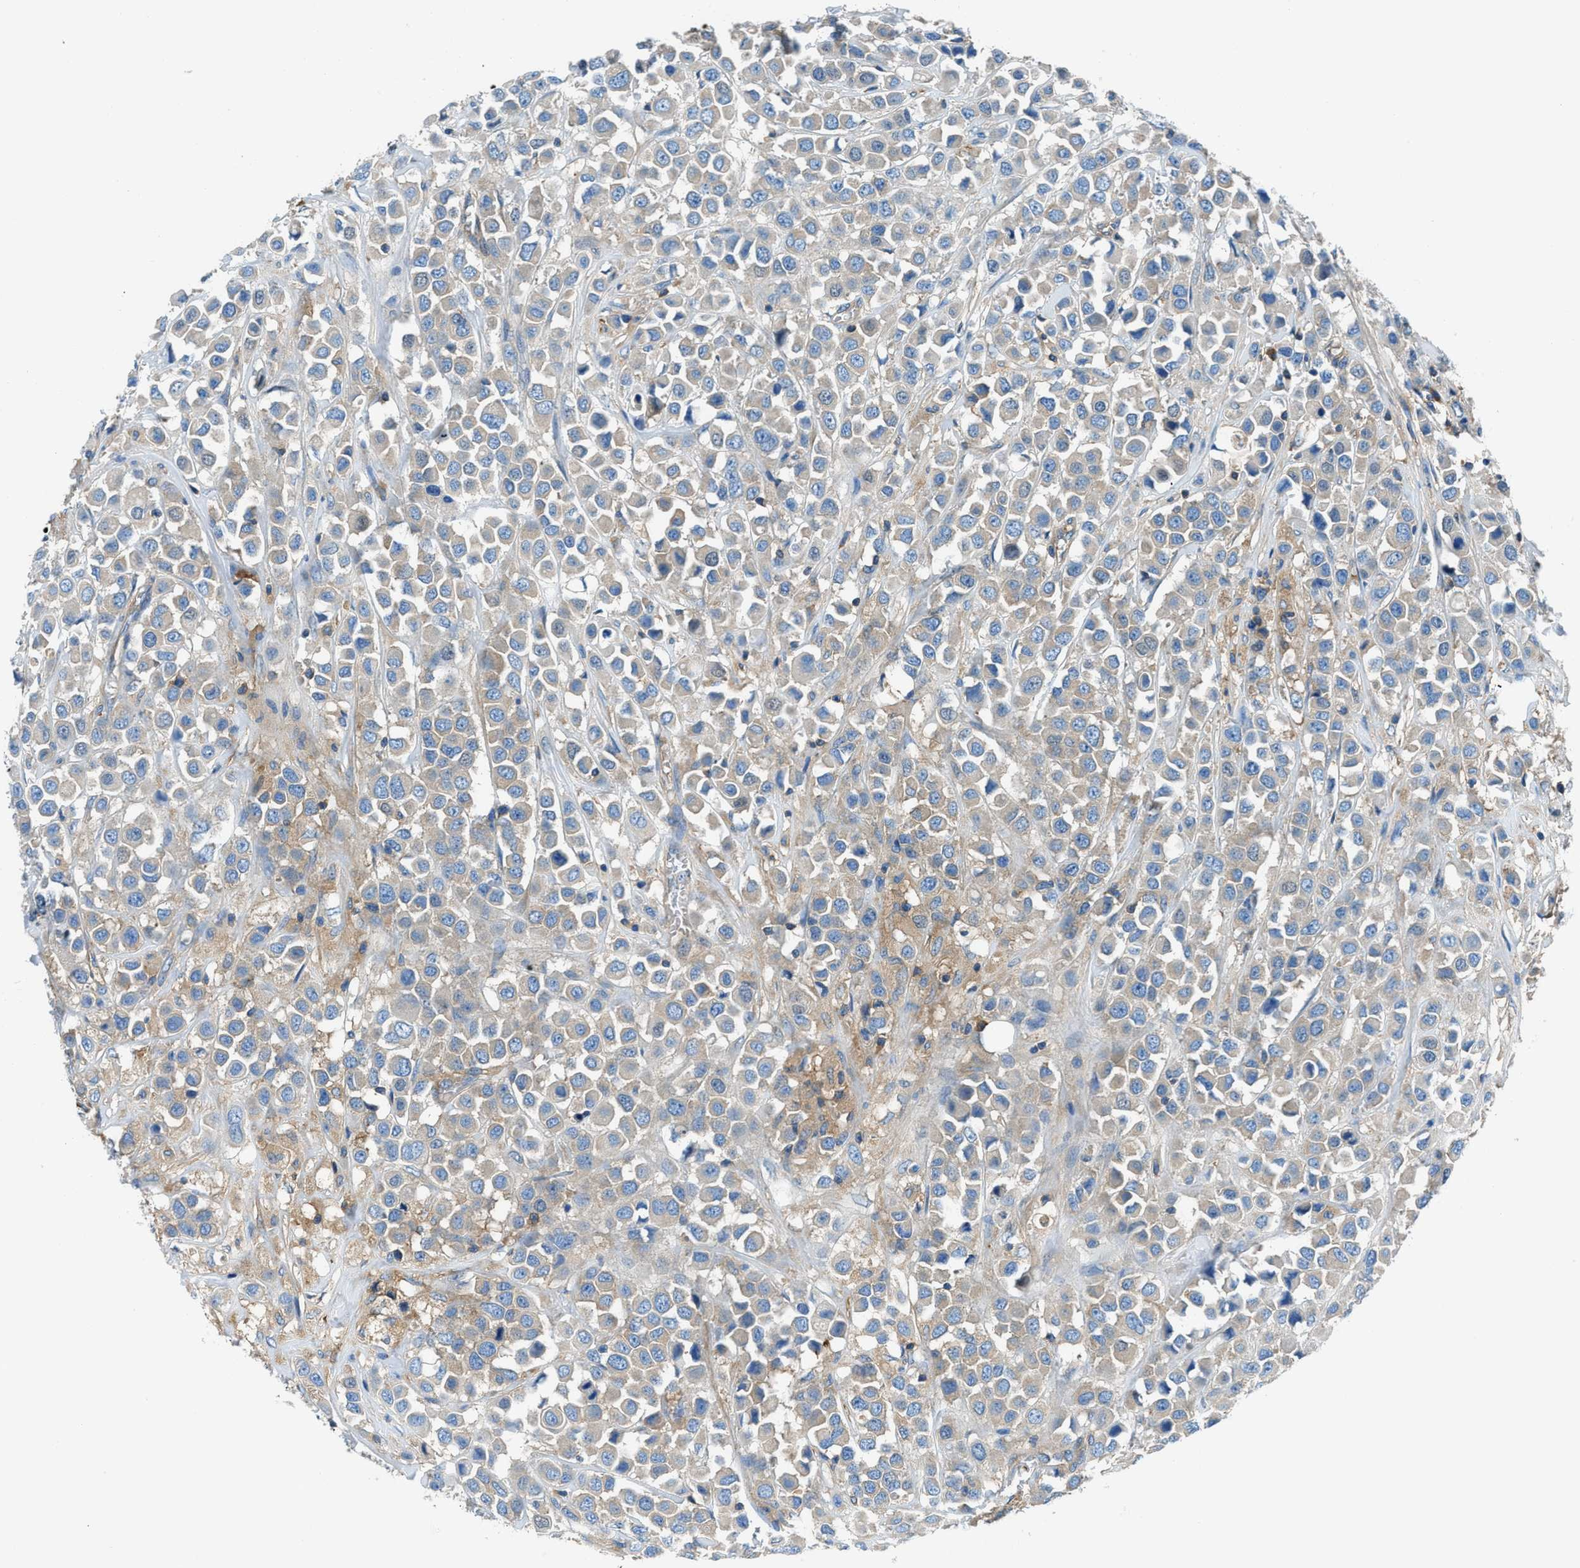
{"staining": {"intensity": "weak", "quantity": "<25%", "location": "cytoplasmic/membranous"}, "tissue": "breast cancer", "cell_type": "Tumor cells", "image_type": "cancer", "snomed": [{"axis": "morphology", "description": "Duct carcinoma"}, {"axis": "topography", "description": "Breast"}], "caption": "Breast infiltrating ductal carcinoma stained for a protein using immunohistochemistry displays no positivity tumor cells.", "gene": "SARS1", "patient": {"sex": "female", "age": 61}}